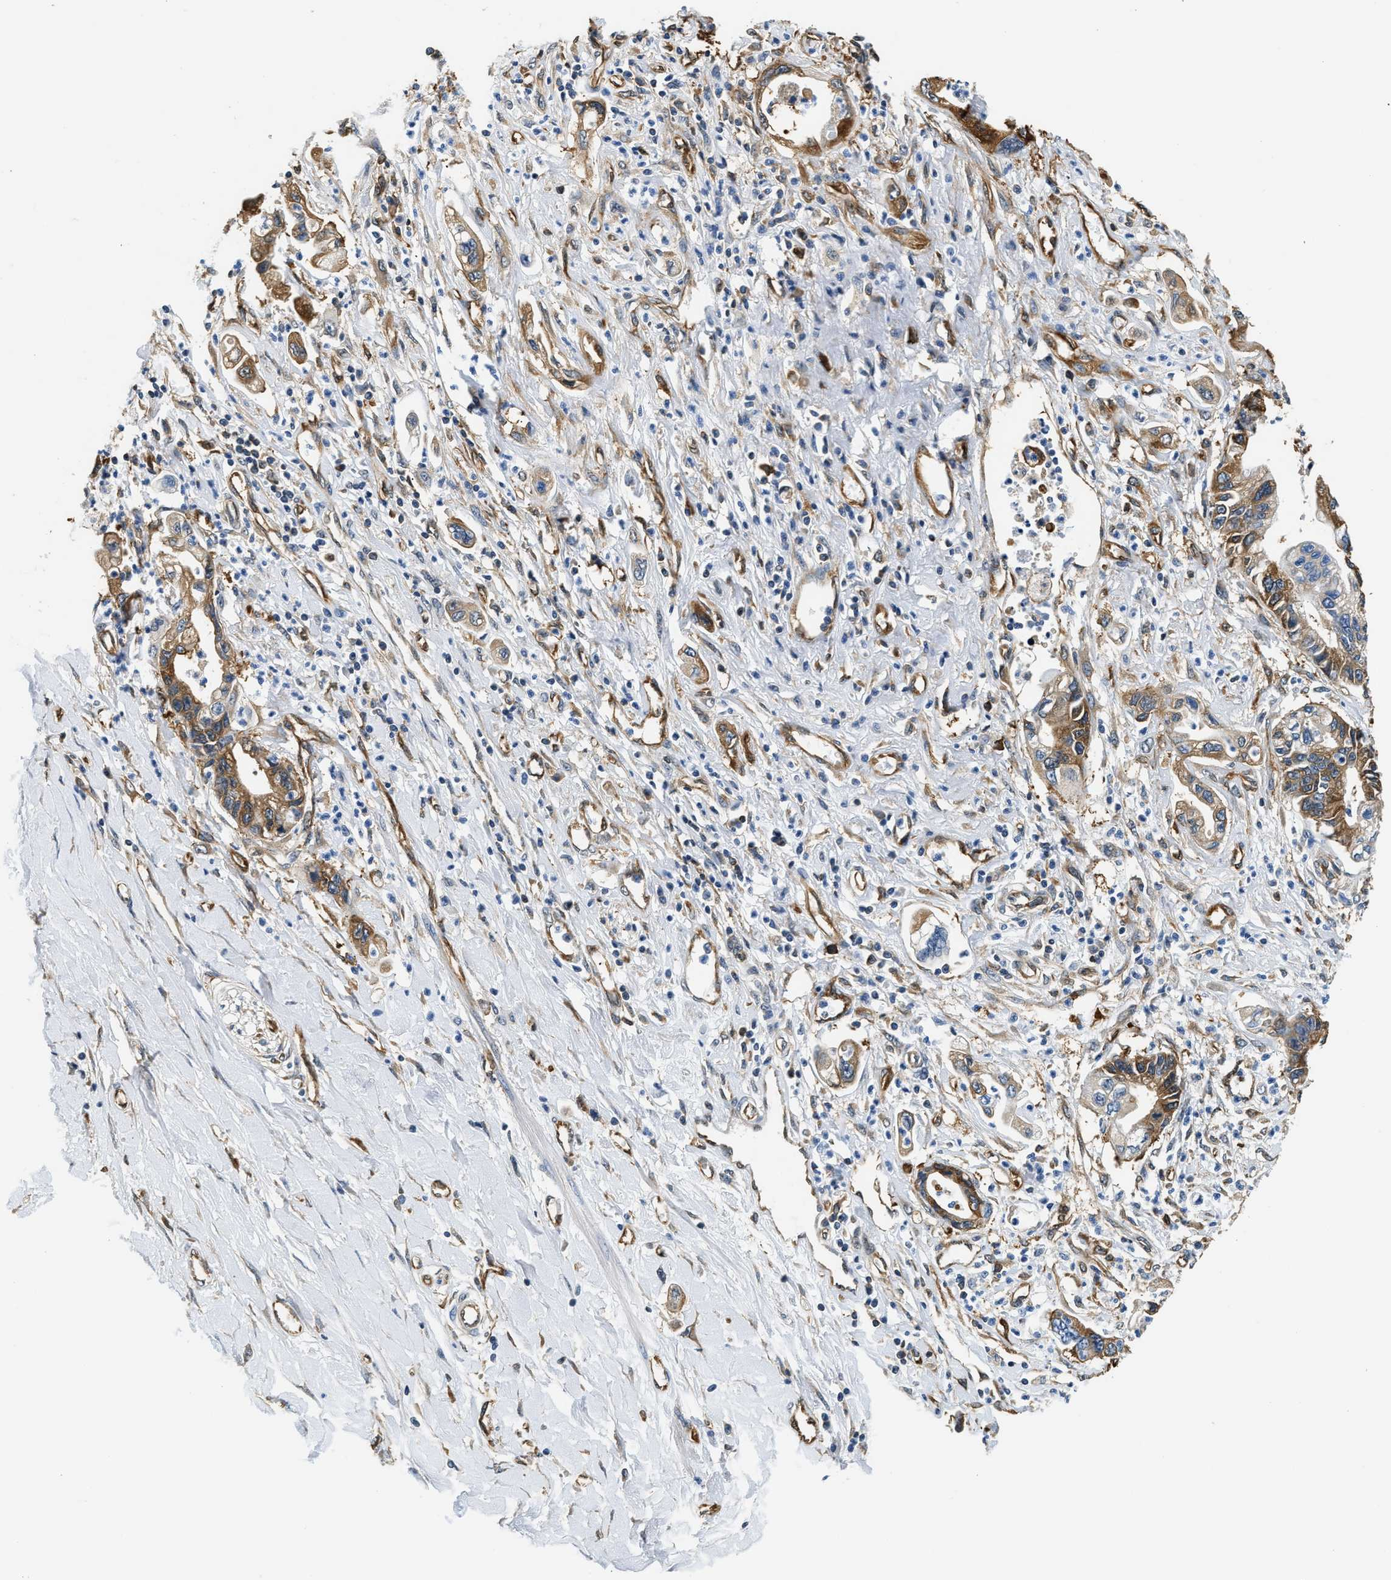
{"staining": {"intensity": "moderate", "quantity": ">75%", "location": "cytoplasmic/membranous"}, "tissue": "pancreatic cancer", "cell_type": "Tumor cells", "image_type": "cancer", "snomed": [{"axis": "morphology", "description": "Adenocarcinoma, NOS"}, {"axis": "topography", "description": "Pancreas"}], "caption": "Moderate cytoplasmic/membranous protein positivity is present in approximately >75% of tumor cells in pancreatic cancer.", "gene": "PPP2R1B", "patient": {"sex": "male", "age": 56}}